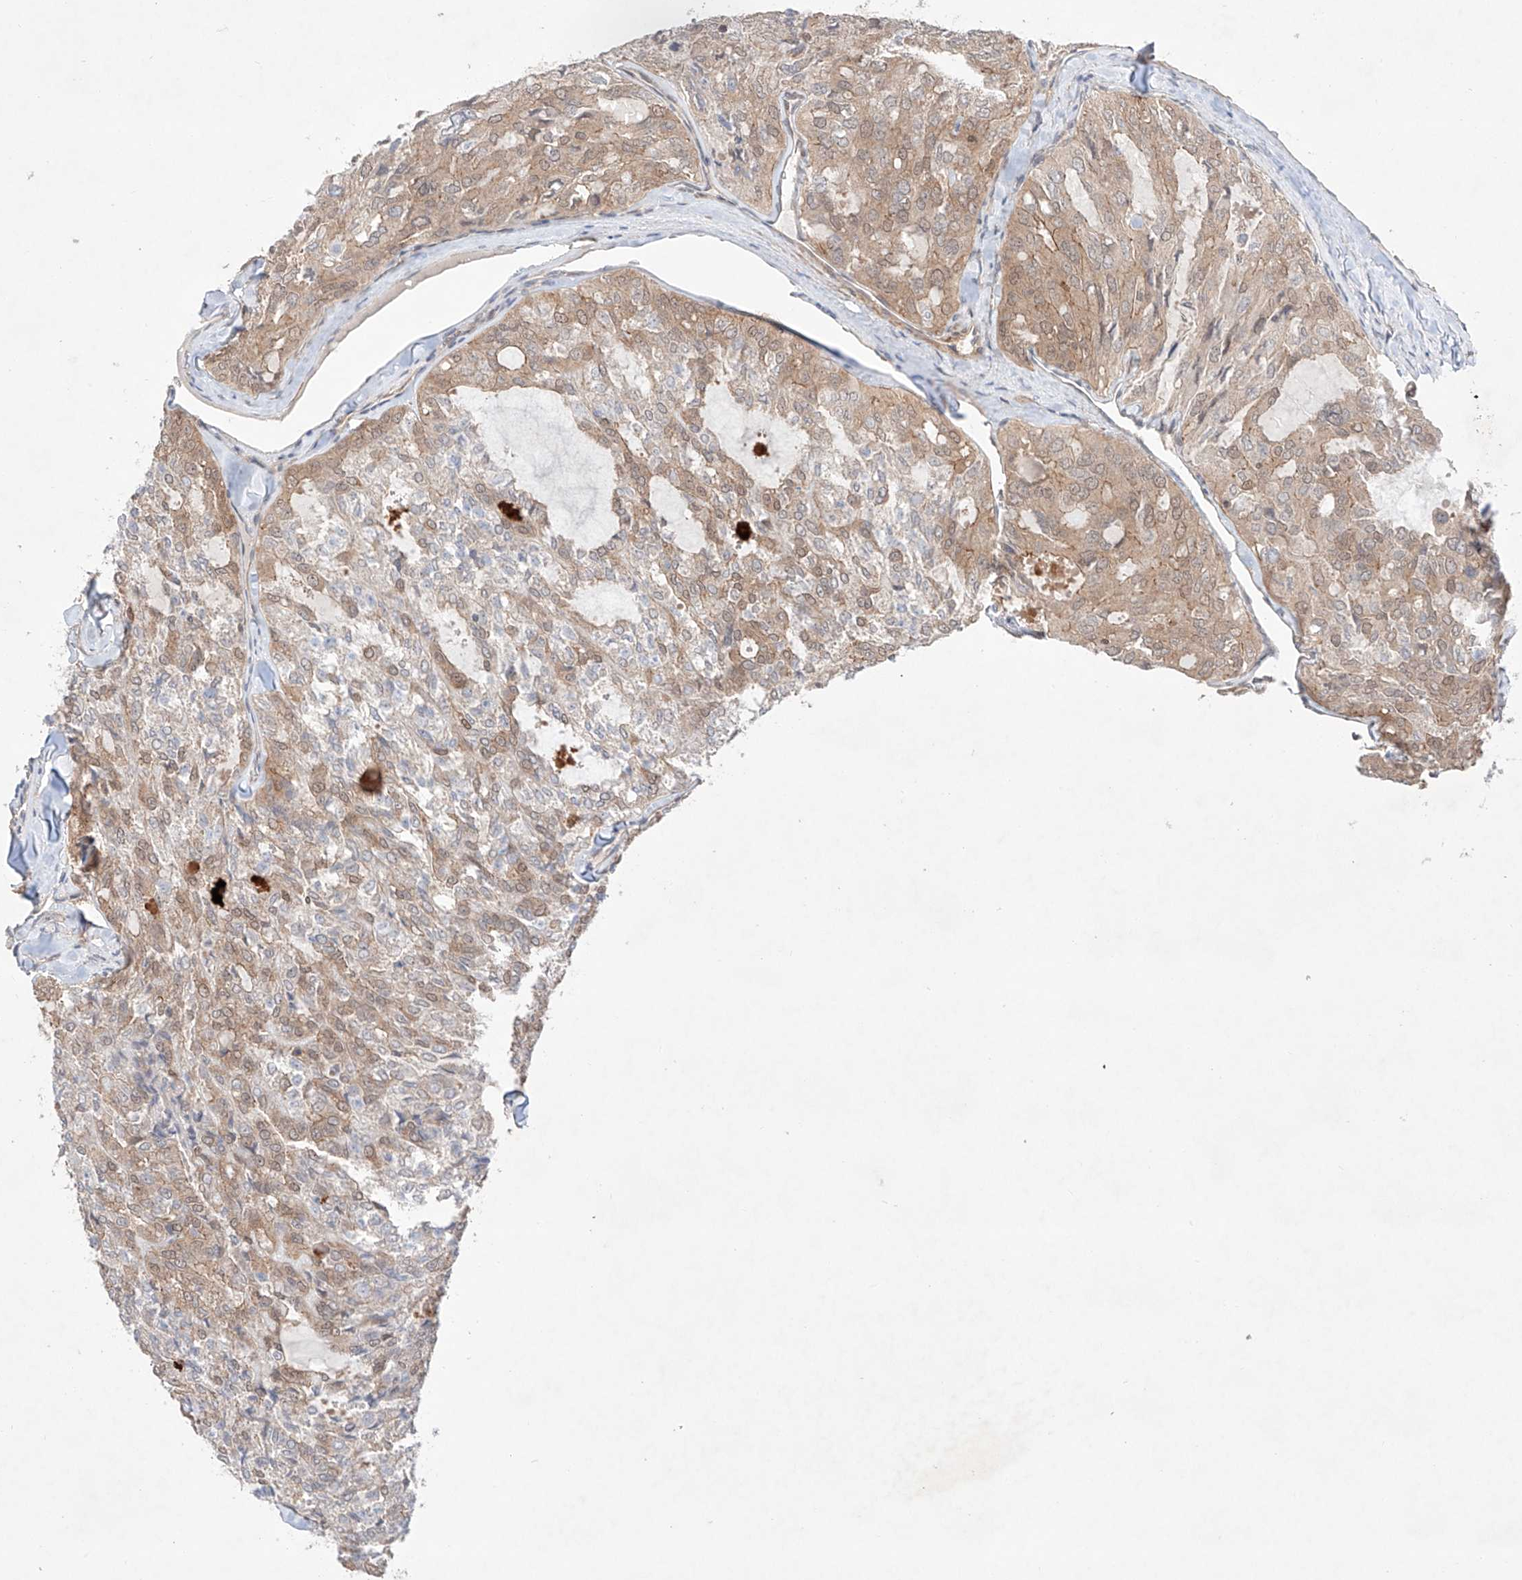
{"staining": {"intensity": "weak", "quantity": ">75%", "location": "cytoplasmic/membranous"}, "tissue": "thyroid cancer", "cell_type": "Tumor cells", "image_type": "cancer", "snomed": [{"axis": "morphology", "description": "Follicular adenoma carcinoma, NOS"}, {"axis": "topography", "description": "Thyroid gland"}], "caption": "Protein analysis of thyroid cancer (follicular adenoma carcinoma) tissue shows weak cytoplasmic/membranous positivity in about >75% of tumor cells. (IHC, brightfield microscopy, high magnification).", "gene": "TSR2", "patient": {"sex": "male", "age": 75}}